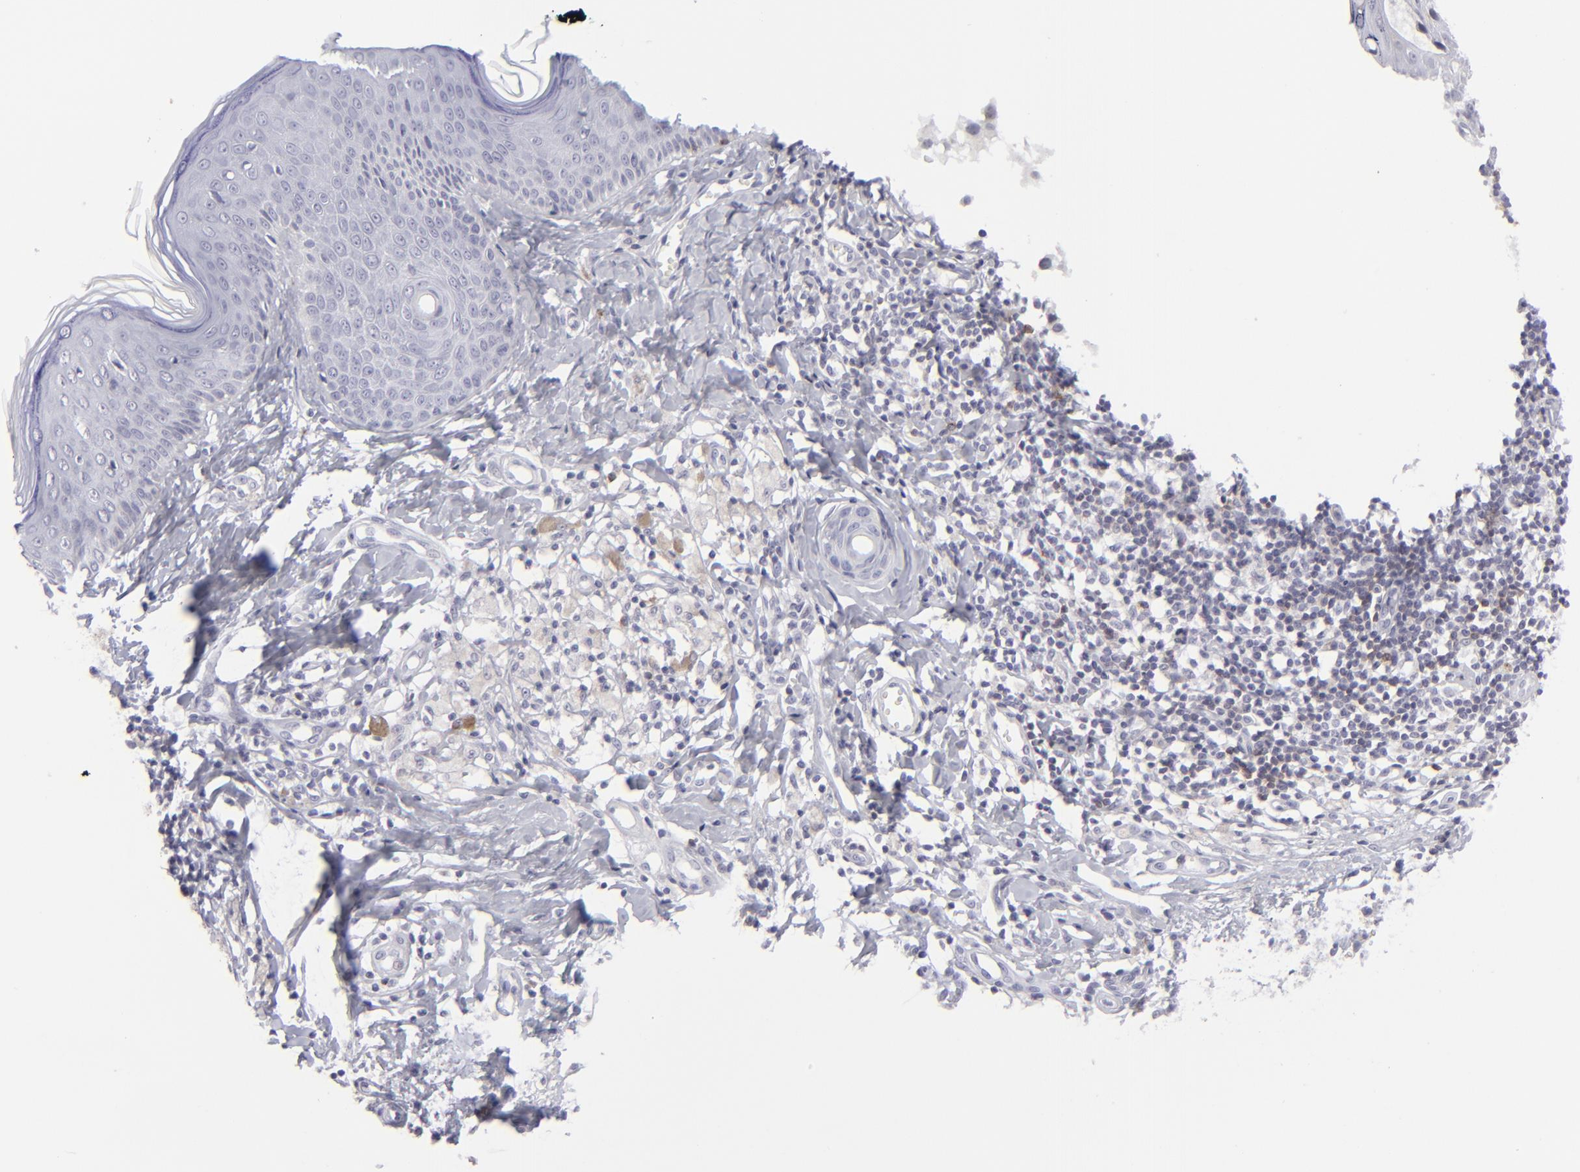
{"staining": {"intensity": "negative", "quantity": "none", "location": "none"}, "tissue": "melanoma", "cell_type": "Tumor cells", "image_type": "cancer", "snomed": [{"axis": "morphology", "description": "Malignant melanoma, NOS"}, {"axis": "topography", "description": "Skin"}], "caption": "An immunohistochemistry photomicrograph of melanoma is shown. There is no staining in tumor cells of melanoma.", "gene": "CD7", "patient": {"sex": "male", "age": 23}}